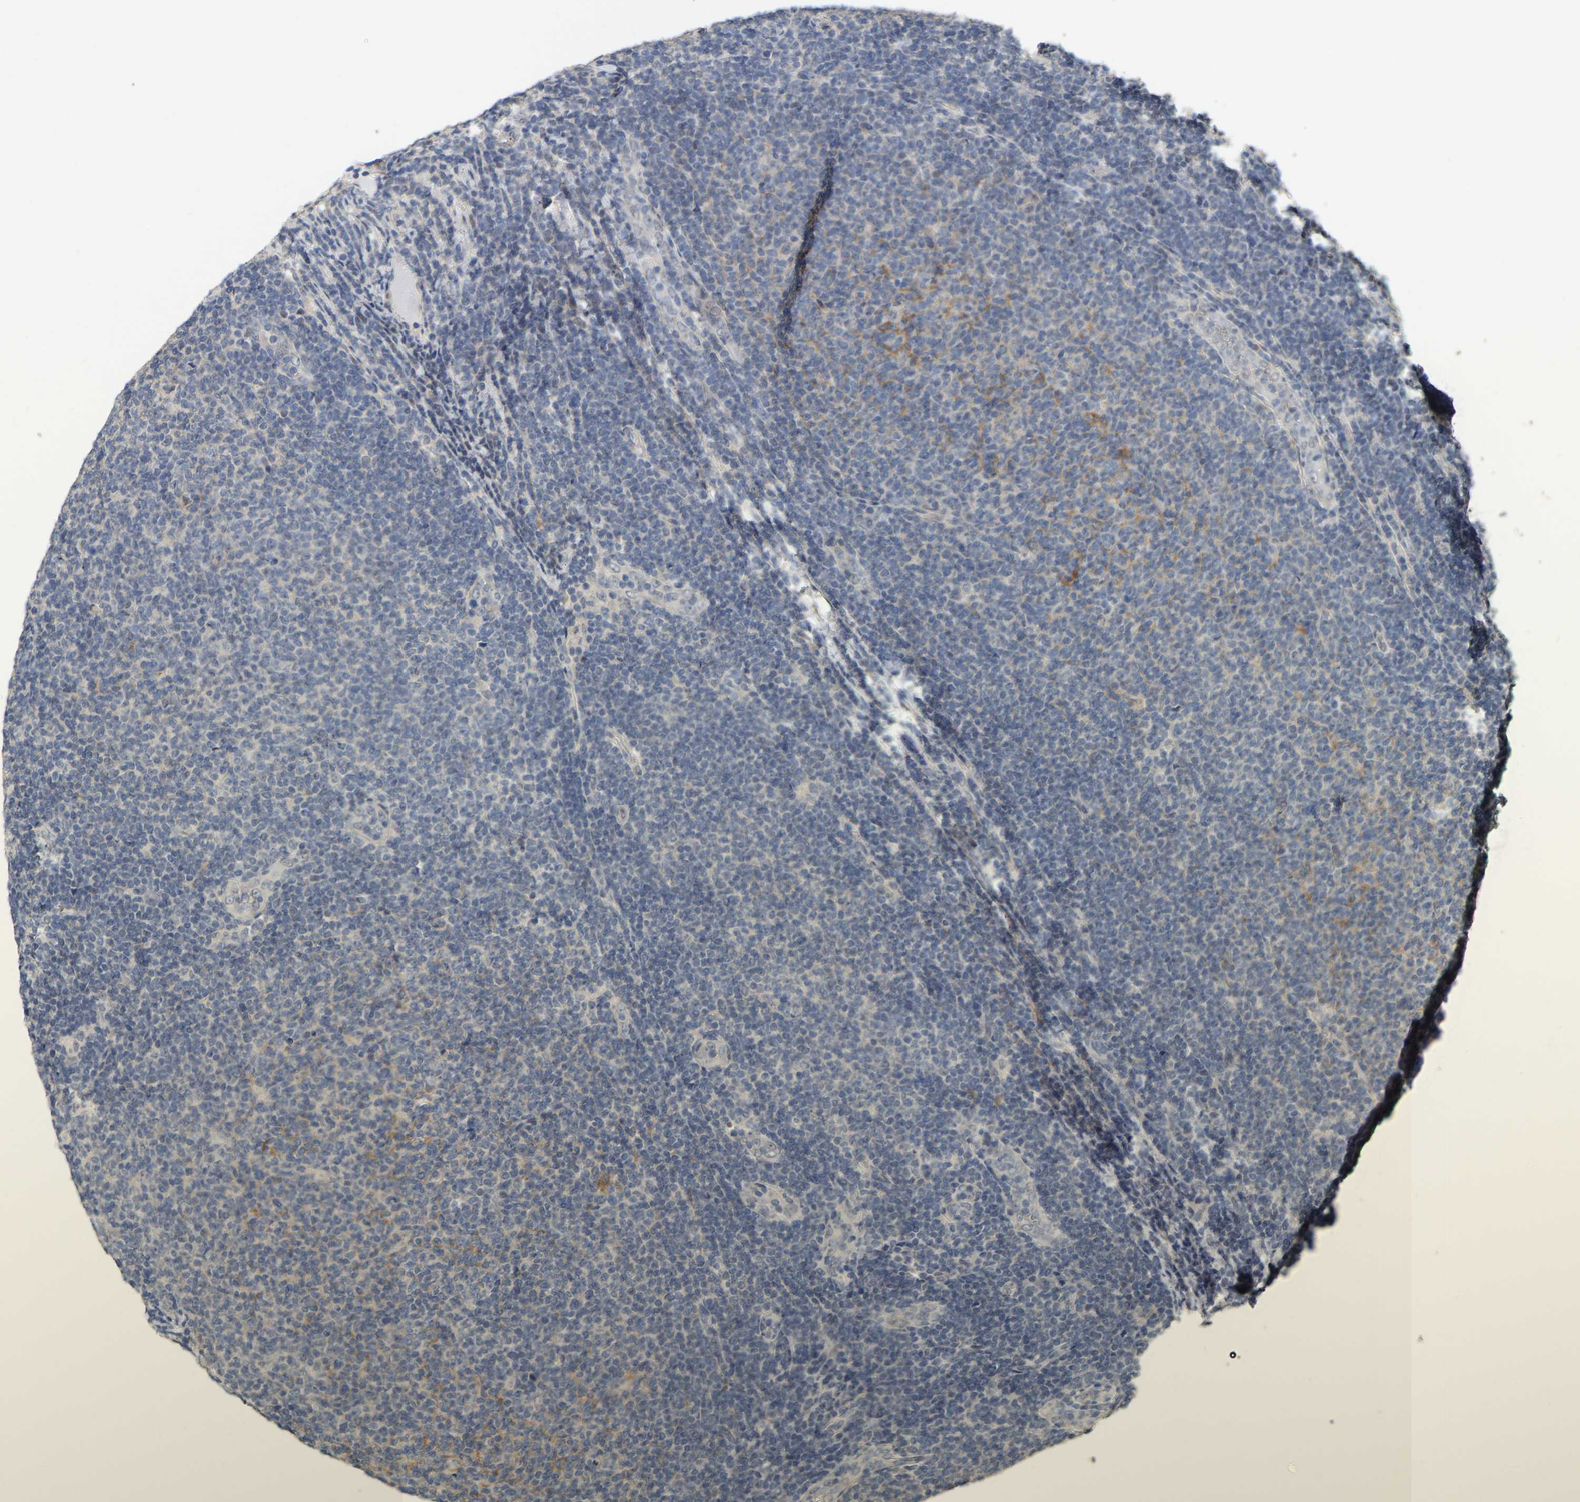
{"staining": {"intensity": "negative", "quantity": "none", "location": "none"}, "tissue": "lymphoma", "cell_type": "Tumor cells", "image_type": "cancer", "snomed": [{"axis": "morphology", "description": "Malignant lymphoma, non-Hodgkin's type, Low grade"}, {"axis": "topography", "description": "Lymph node"}], "caption": "Protein analysis of malignant lymphoma, non-Hodgkin's type (low-grade) displays no significant positivity in tumor cells.", "gene": "RUVBL1", "patient": {"sex": "male", "age": 66}}